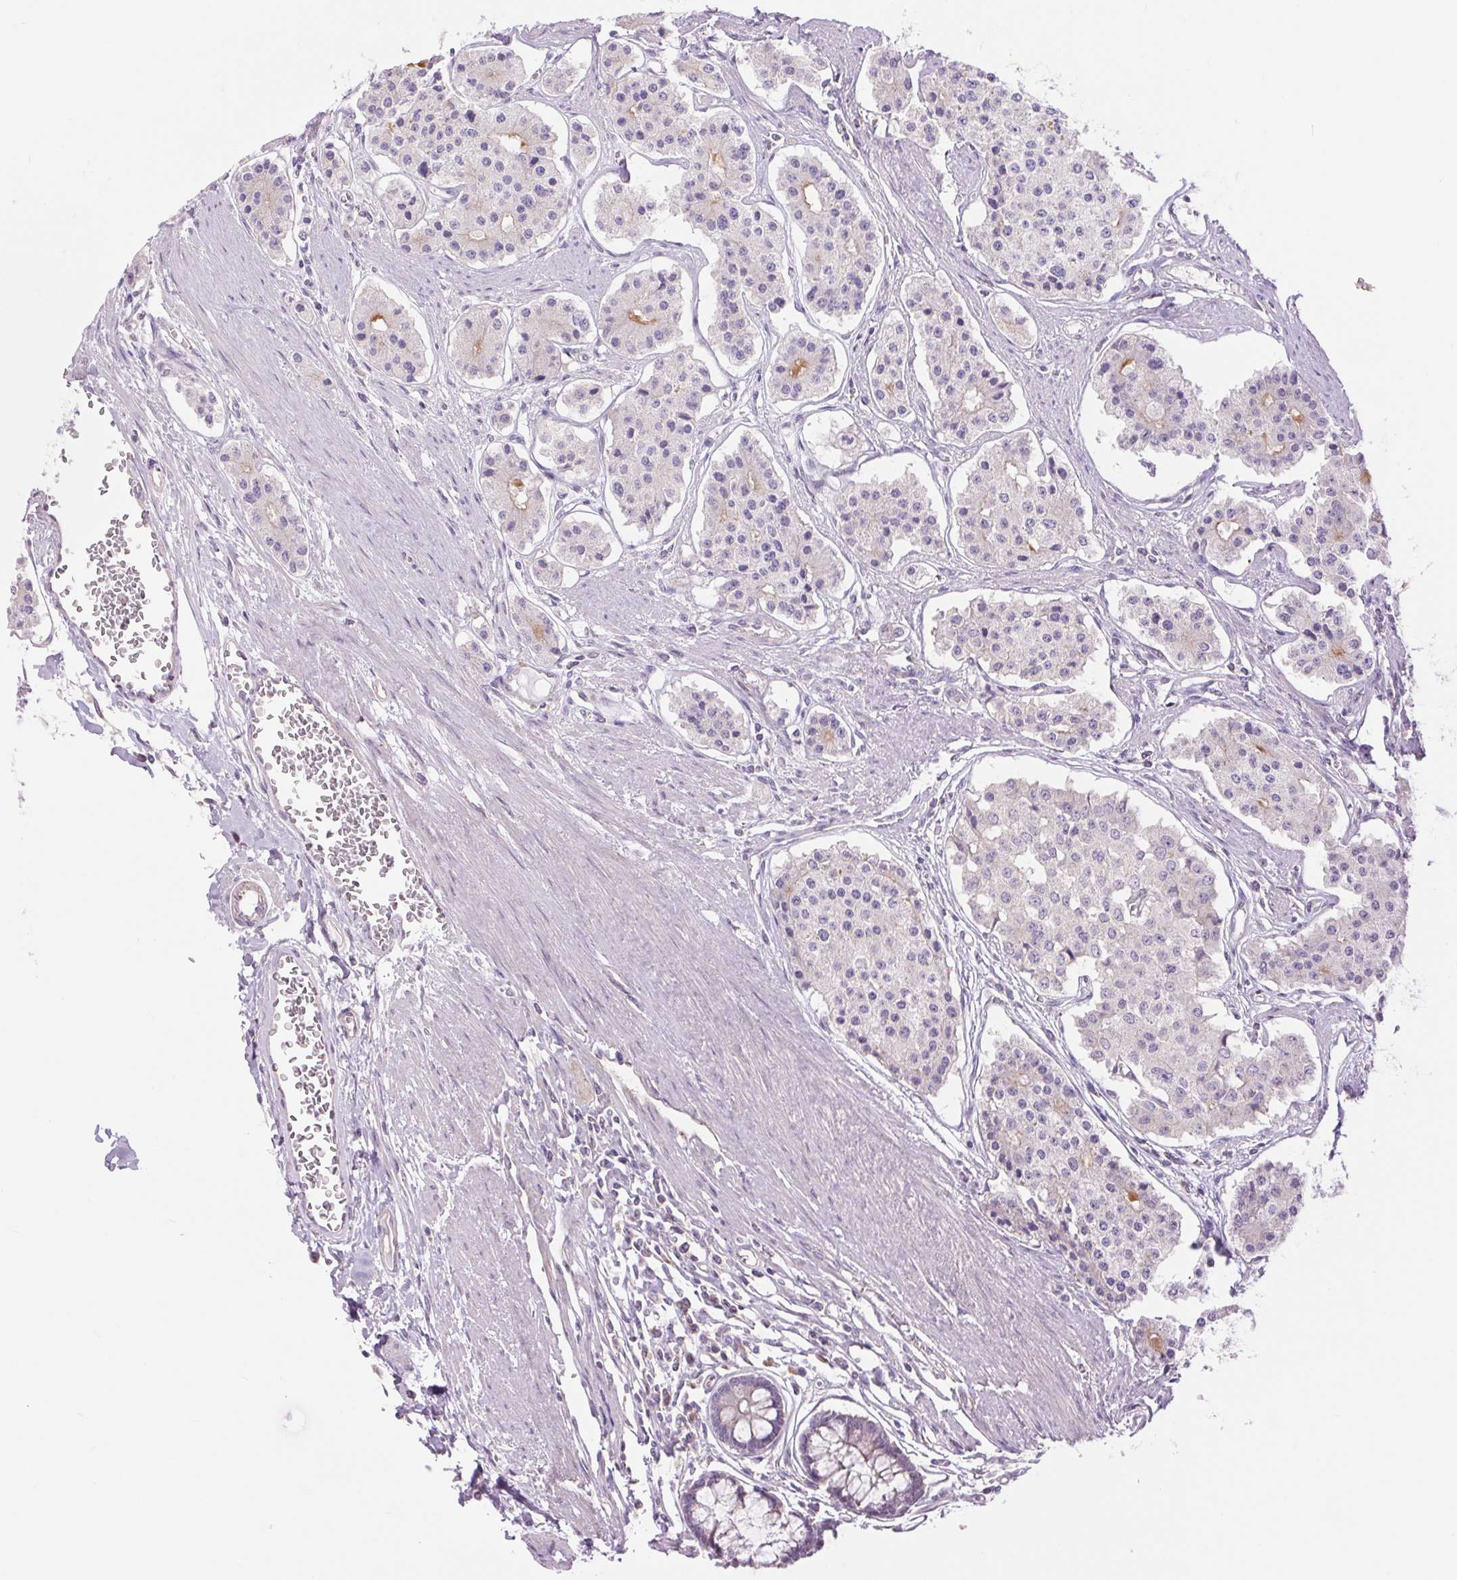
{"staining": {"intensity": "negative", "quantity": "none", "location": "none"}, "tissue": "carcinoid", "cell_type": "Tumor cells", "image_type": "cancer", "snomed": [{"axis": "morphology", "description": "Carcinoid, malignant, NOS"}, {"axis": "topography", "description": "Small intestine"}], "caption": "IHC image of human carcinoid stained for a protein (brown), which displays no positivity in tumor cells.", "gene": "CTNNA3", "patient": {"sex": "female", "age": 65}}